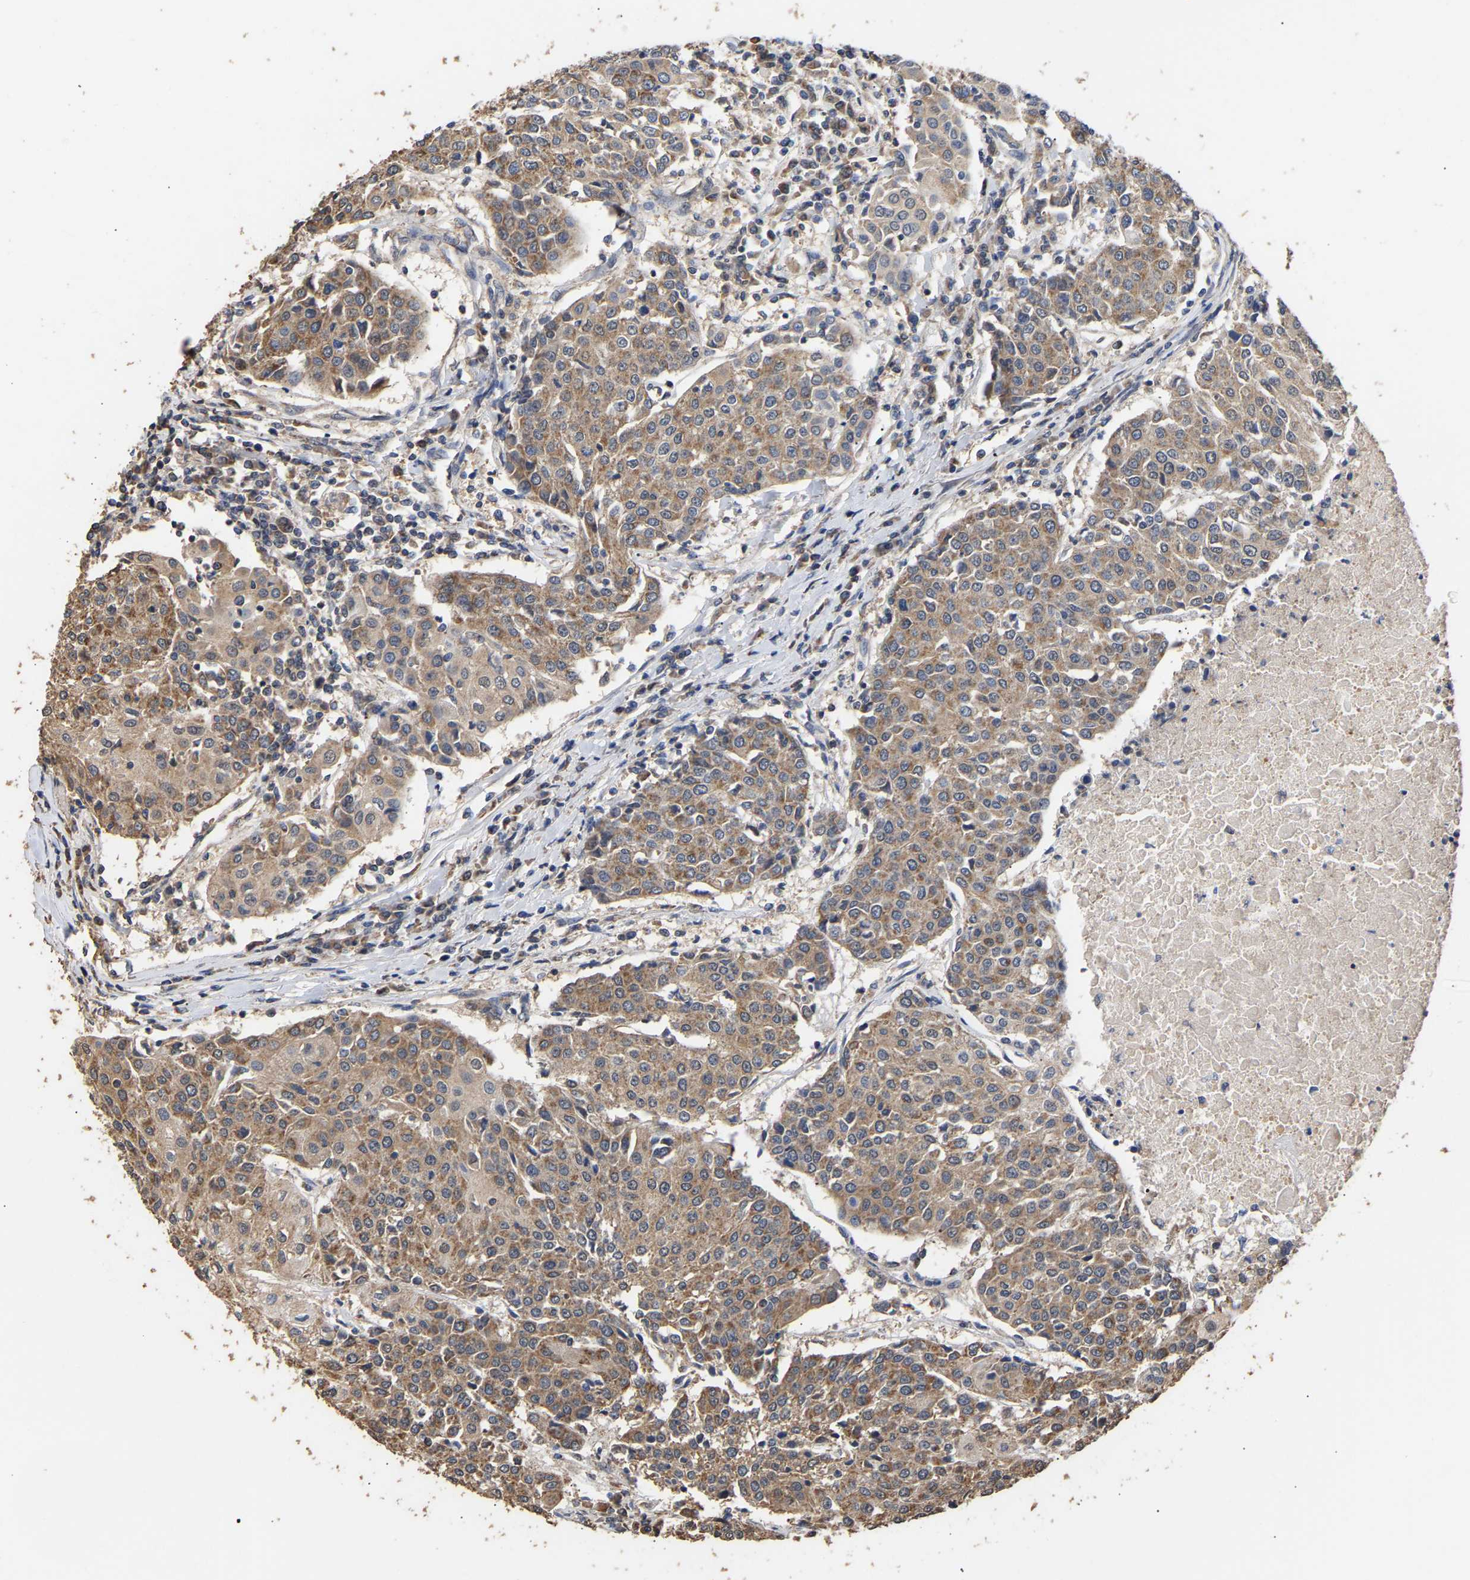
{"staining": {"intensity": "moderate", "quantity": ">75%", "location": "cytoplasmic/membranous"}, "tissue": "urothelial cancer", "cell_type": "Tumor cells", "image_type": "cancer", "snomed": [{"axis": "morphology", "description": "Urothelial carcinoma, High grade"}, {"axis": "topography", "description": "Urinary bladder"}], "caption": "An image showing moderate cytoplasmic/membranous positivity in about >75% of tumor cells in urothelial carcinoma (high-grade), as visualized by brown immunohistochemical staining.", "gene": "ZNF26", "patient": {"sex": "female", "age": 85}}